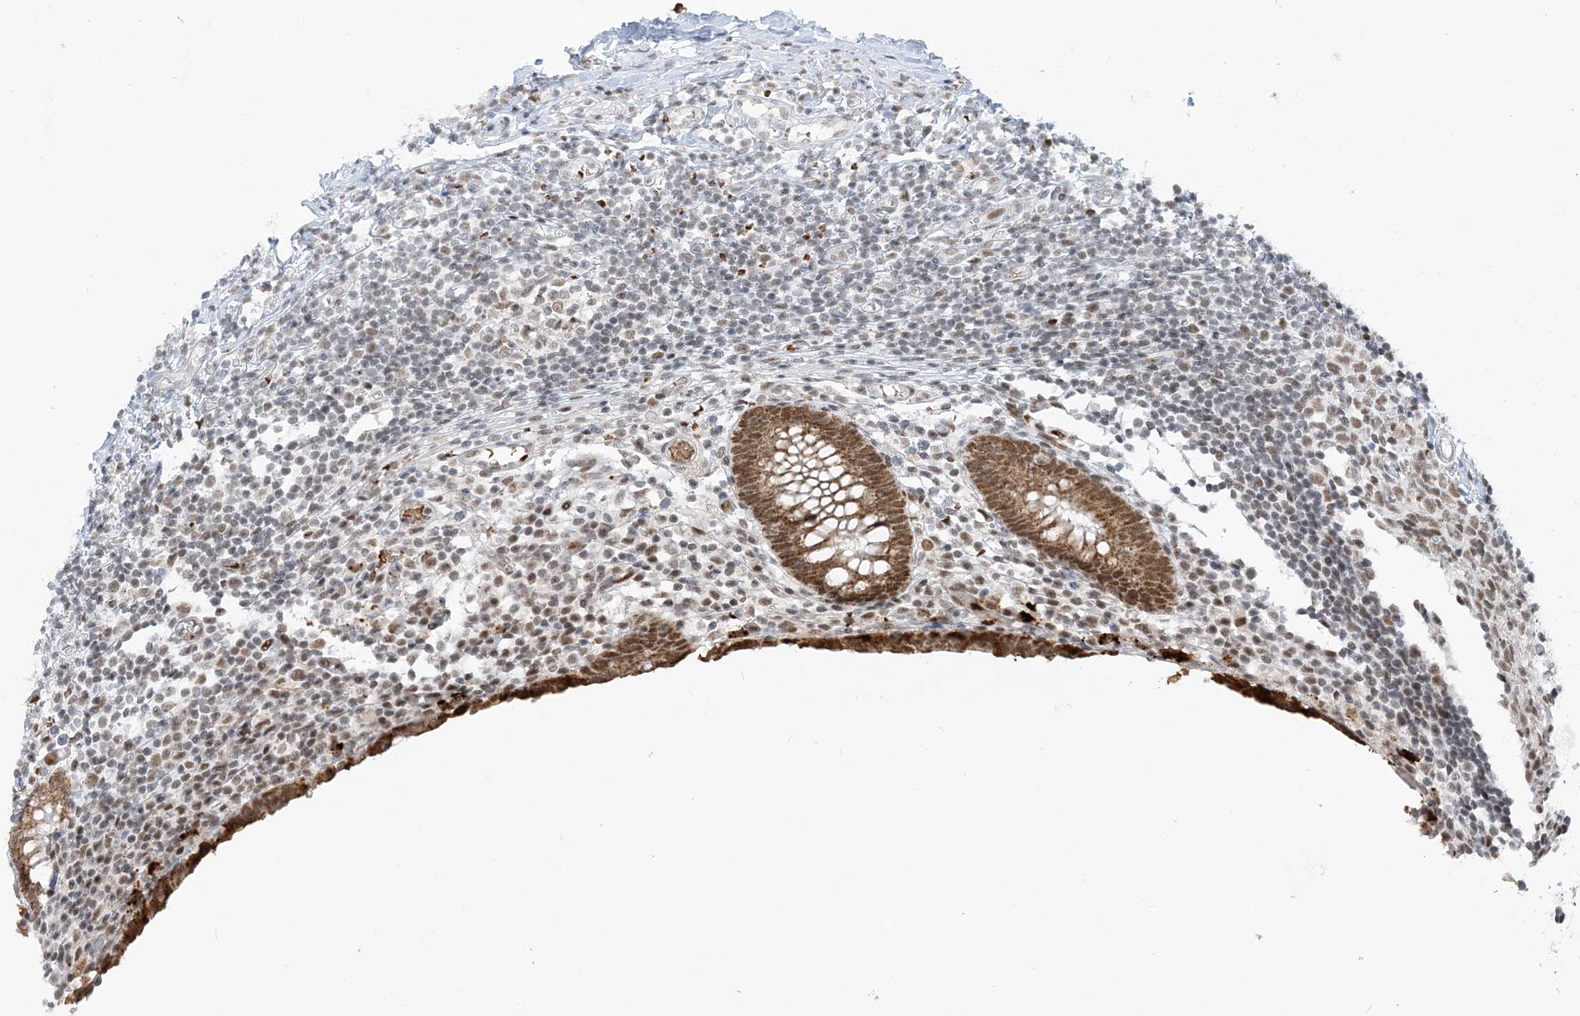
{"staining": {"intensity": "moderate", "quantity": ">75%", "location": "cytoplasmic/membranous,nuclear"}, "tissue": "appendix", "cell_type": "Glandular cells", "image_type": "normal", "snomed": [{"axis": "morphology", "description": "Normal tissue, NOS"}, {"axis": "topography", "description": "Appendix"}], "caption": "Immunohistochemistry (IHC) micrograph of unremarkable appendix: appendix stained using immunohistochemistry (IHC) reveals medium levels of moderate protein expression localized specifically in the cytoplasmic/membranous,nuclear of glandular cells, appearing as a cytoplasmic/membranous,nuclear brown color.", "gene": "ECT2L", "patient": {"sex": "female", "age": 17}}